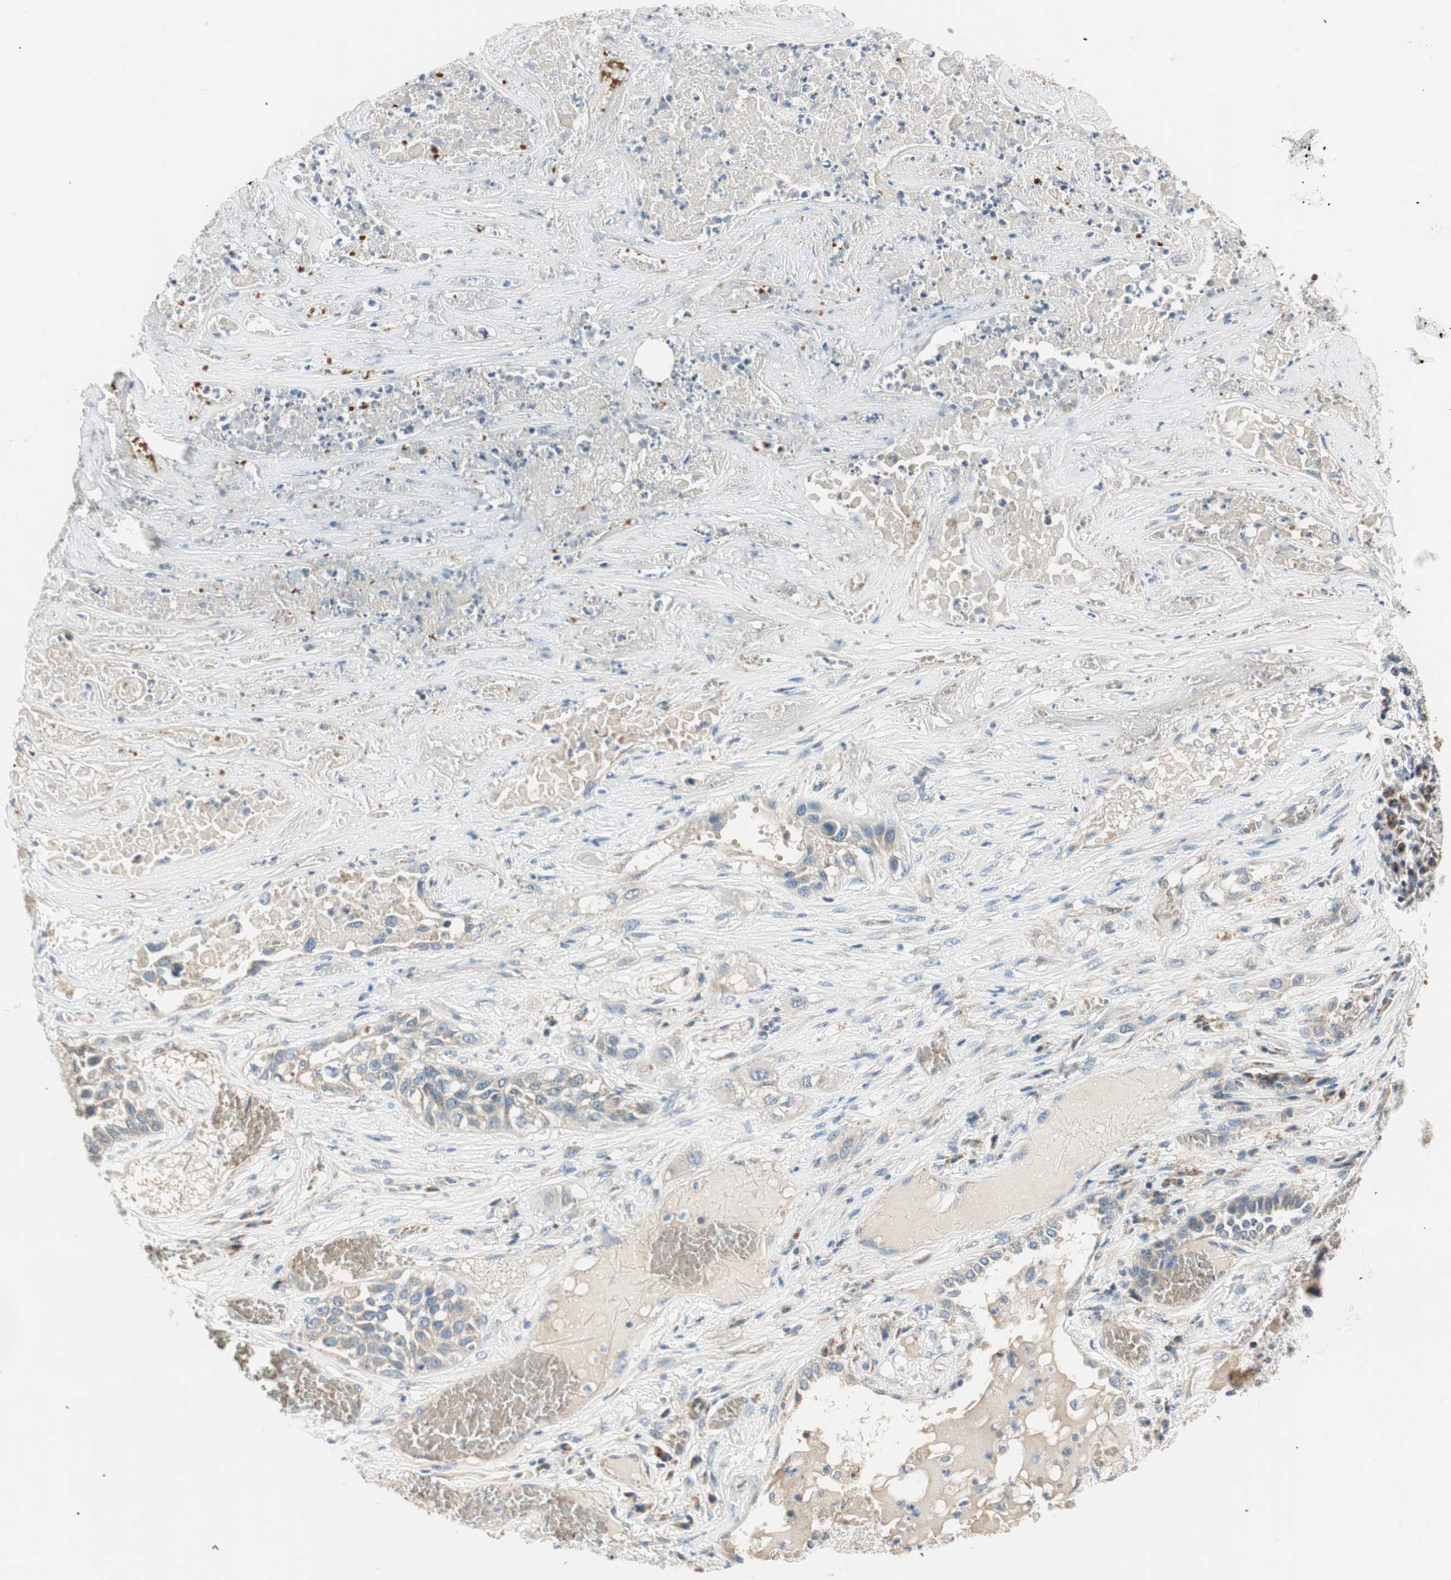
{"staining": {"intensity": "weak", "quantity": ">75%", "location": "cytoplasmic/membranous"}, "tissue": "lung cancer", "cell_type": "Tumor cells", "image_type": "cancer", "snomed": [{"axis": "morphology", "description": "Squamous cell carcinoma, NOS"}, {"axis": "topography", "description": "Lung"}], "caption": "This is an image of IHC staining of squamous cell carcinoma (lung), which shows weak staining in the cytoplasmic/membranous of tumor cells.", "gene": "RORB", "patient": {"sex": "male", "age": 71}}